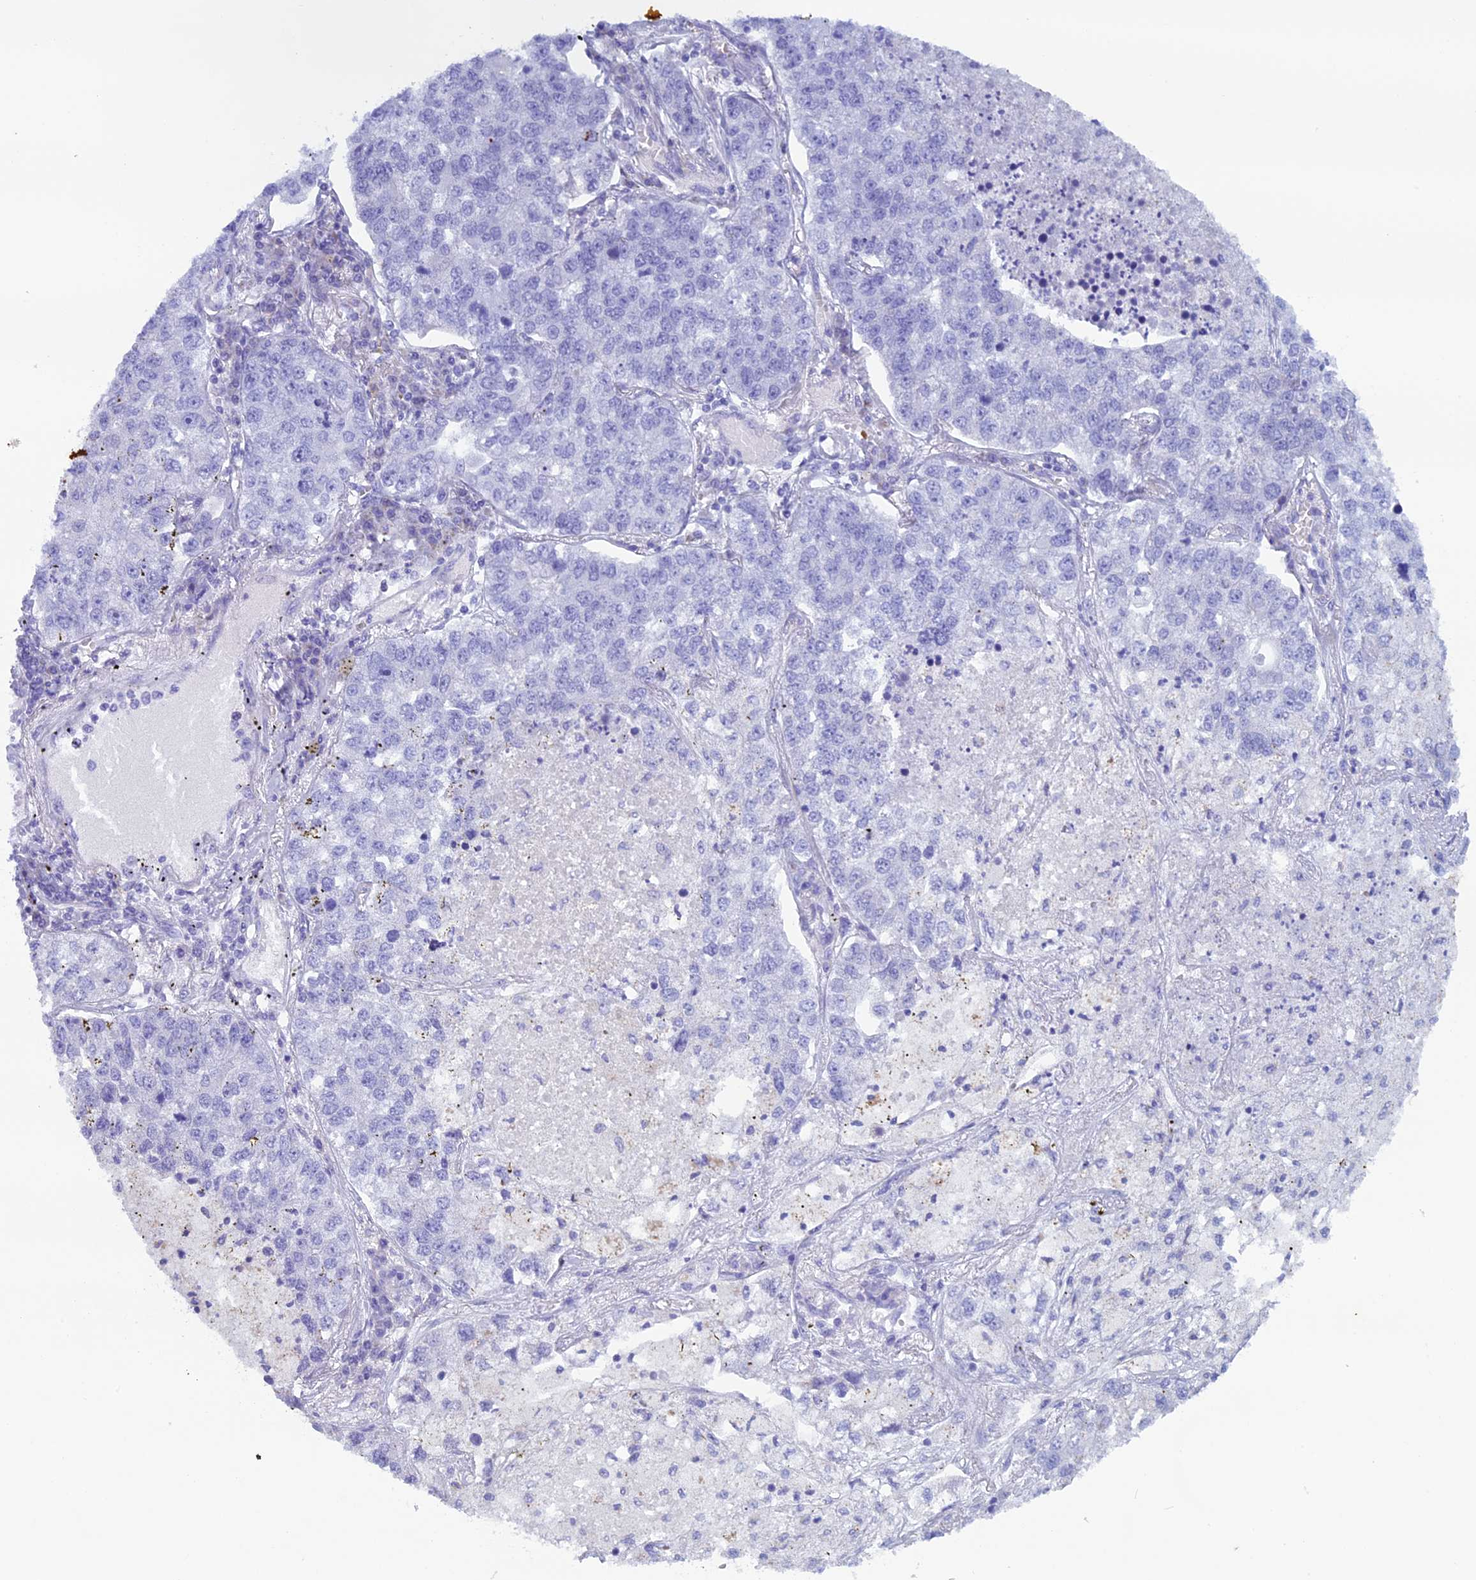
{"staining": {"intensity": "negative", "quantity": "none", "location": "none"}, "tissue": "lung cancer", "cell_type": "Tumor cells", "image_type": "cancer", "snomed": [{"axis": "morphology", "description": "Adenocarcinoma, NOS"}, {"axis": "topography", "description": "Lung"}], "caption": "Immunohistochemistry of human lung cancer exhibits no positivity in tumor cells. (Brightfield microscopy of DAB (3,3'-diaminobenzidine) immunohistochemistry (IHC) at high magnification).", "gene": "ZNF563", "patient": {"sex": "male", "age": 49}}